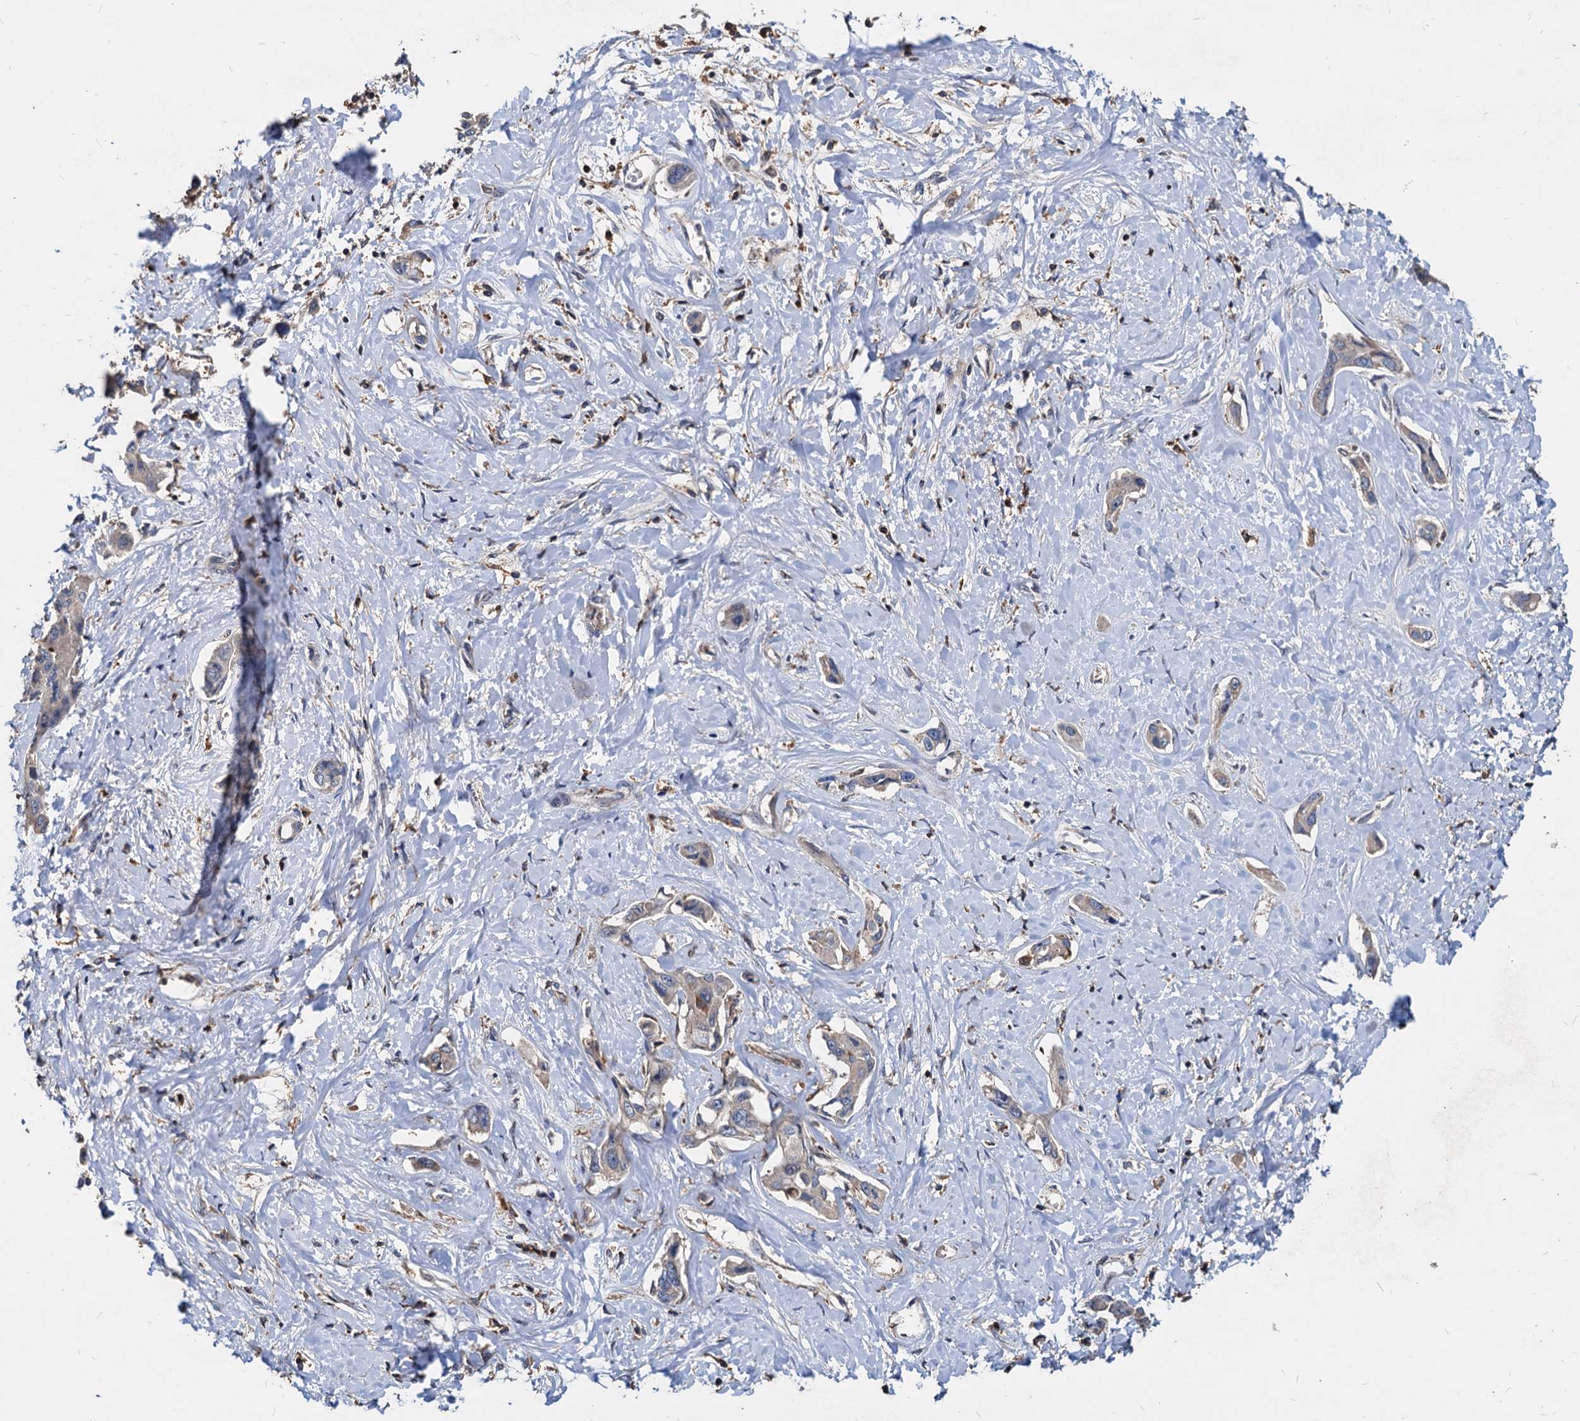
{"staining": {"intensity": "negative", "quantity": "none", "location": "none"}, "tissue": "liver cancer", "cell_type": "Tumor cells", "image_type": "cancer", "snomed": [{"axis": "morphology", "description": "Cholangiocarcinoma"}, {"axis": "topography", "description": "Liver"}], "caption": "Immunohistochemical staining of human liver cholangiocarcinoma displays no significant expression in tumor cells.", "gene": "LCP2", "patient": {"sex": "male", "age": 59}}